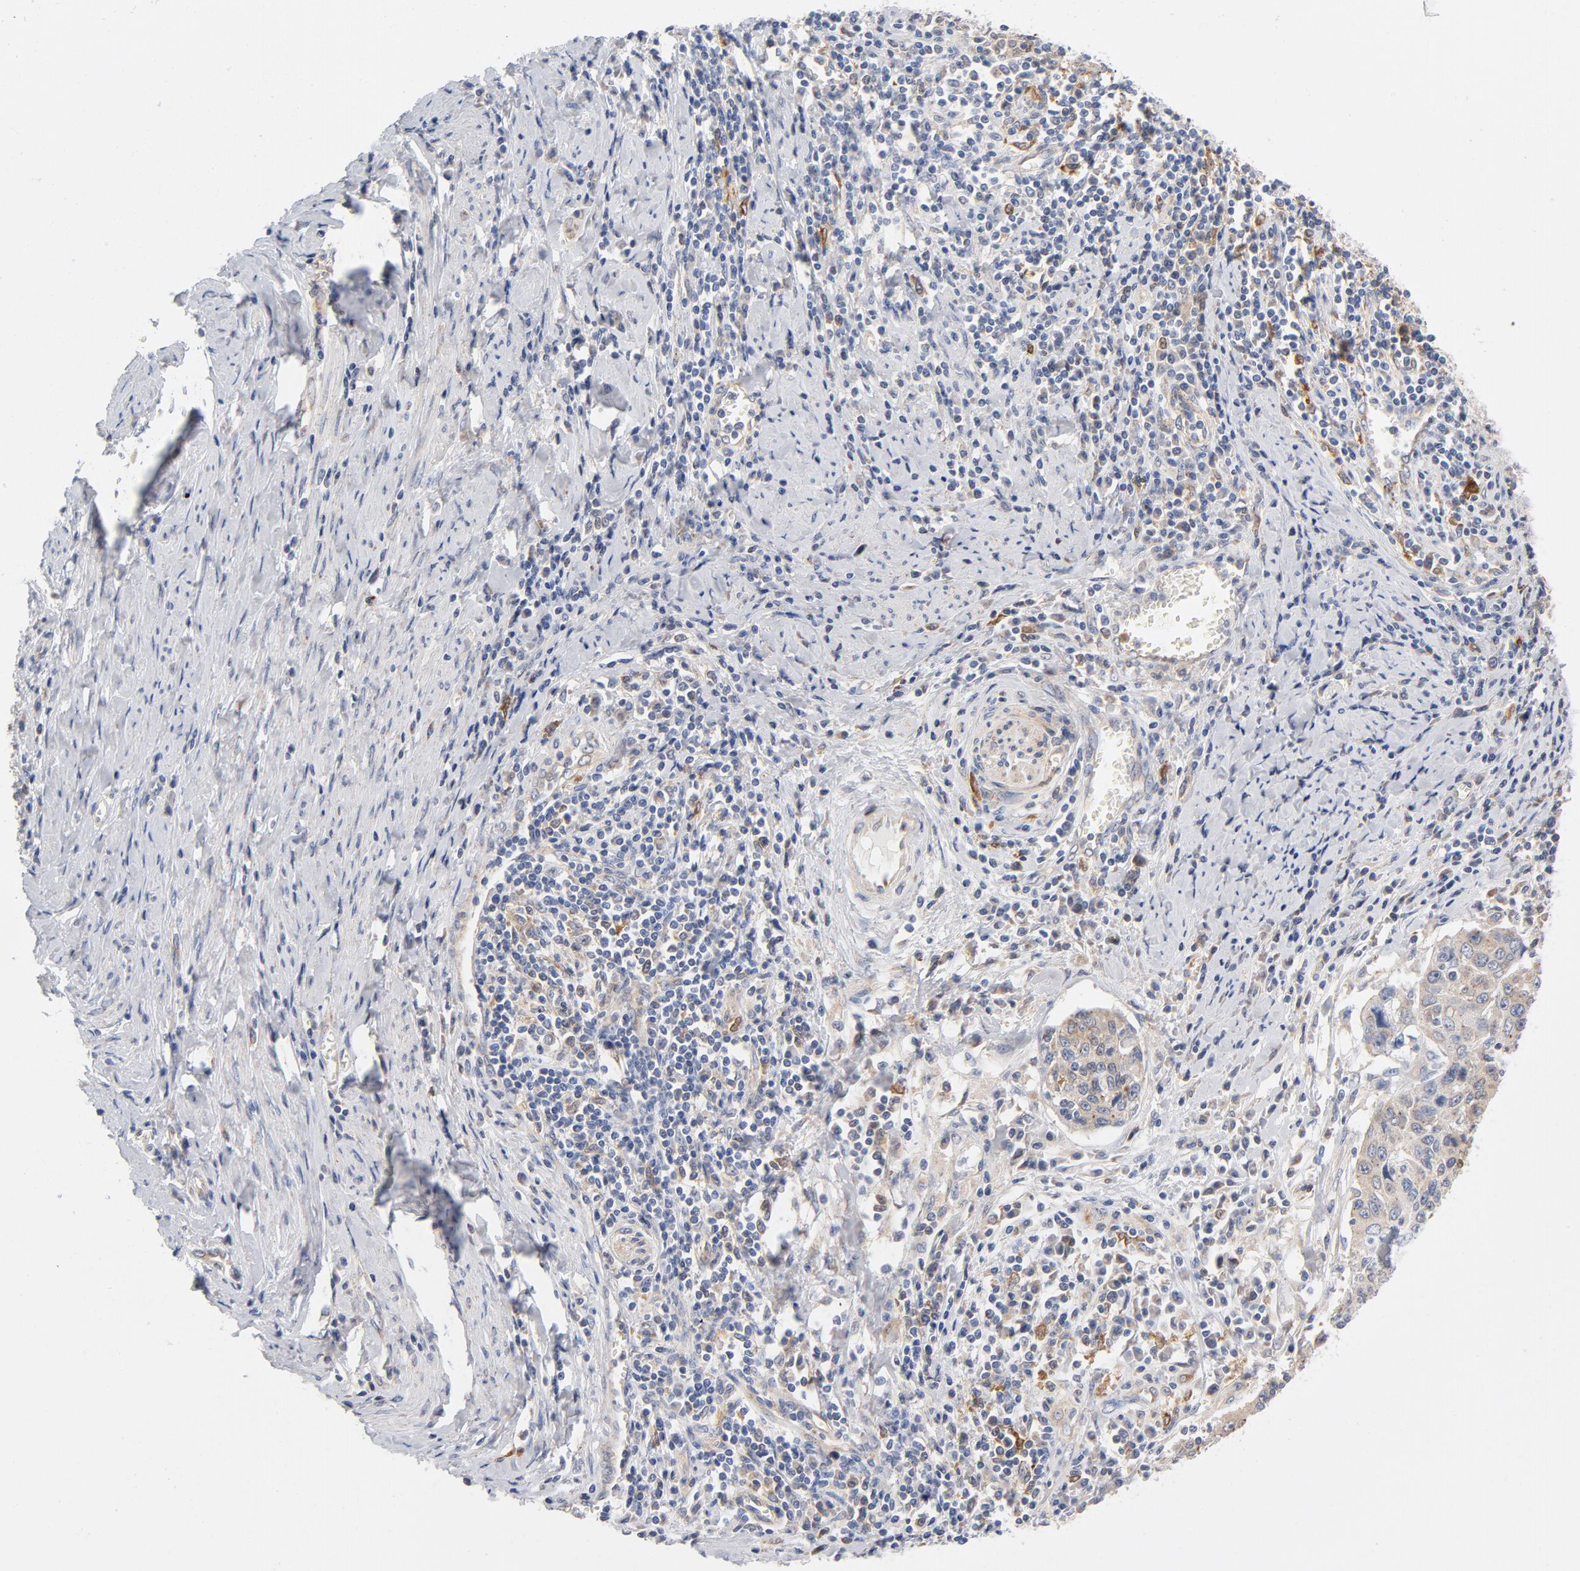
{"staining": {"intensity": "negative", "quantity": "none", "location": "none"}, "tissue": "cervical cancer", "cell_type": "Tumor cells", "image_type": "cancer", "snomed": [{"axis": "morphology", "description": "Squamous cell carcinoma, NOS"}, {"axis": "topography", "description": "Cervix"}], "caption": "There is no significant staining in tumor cells of cervical squamous cell carcinoma. (DAB IHC, high magnification).", "gene": "ASMTL", "patient": {"sex": "female", "age": 53}}